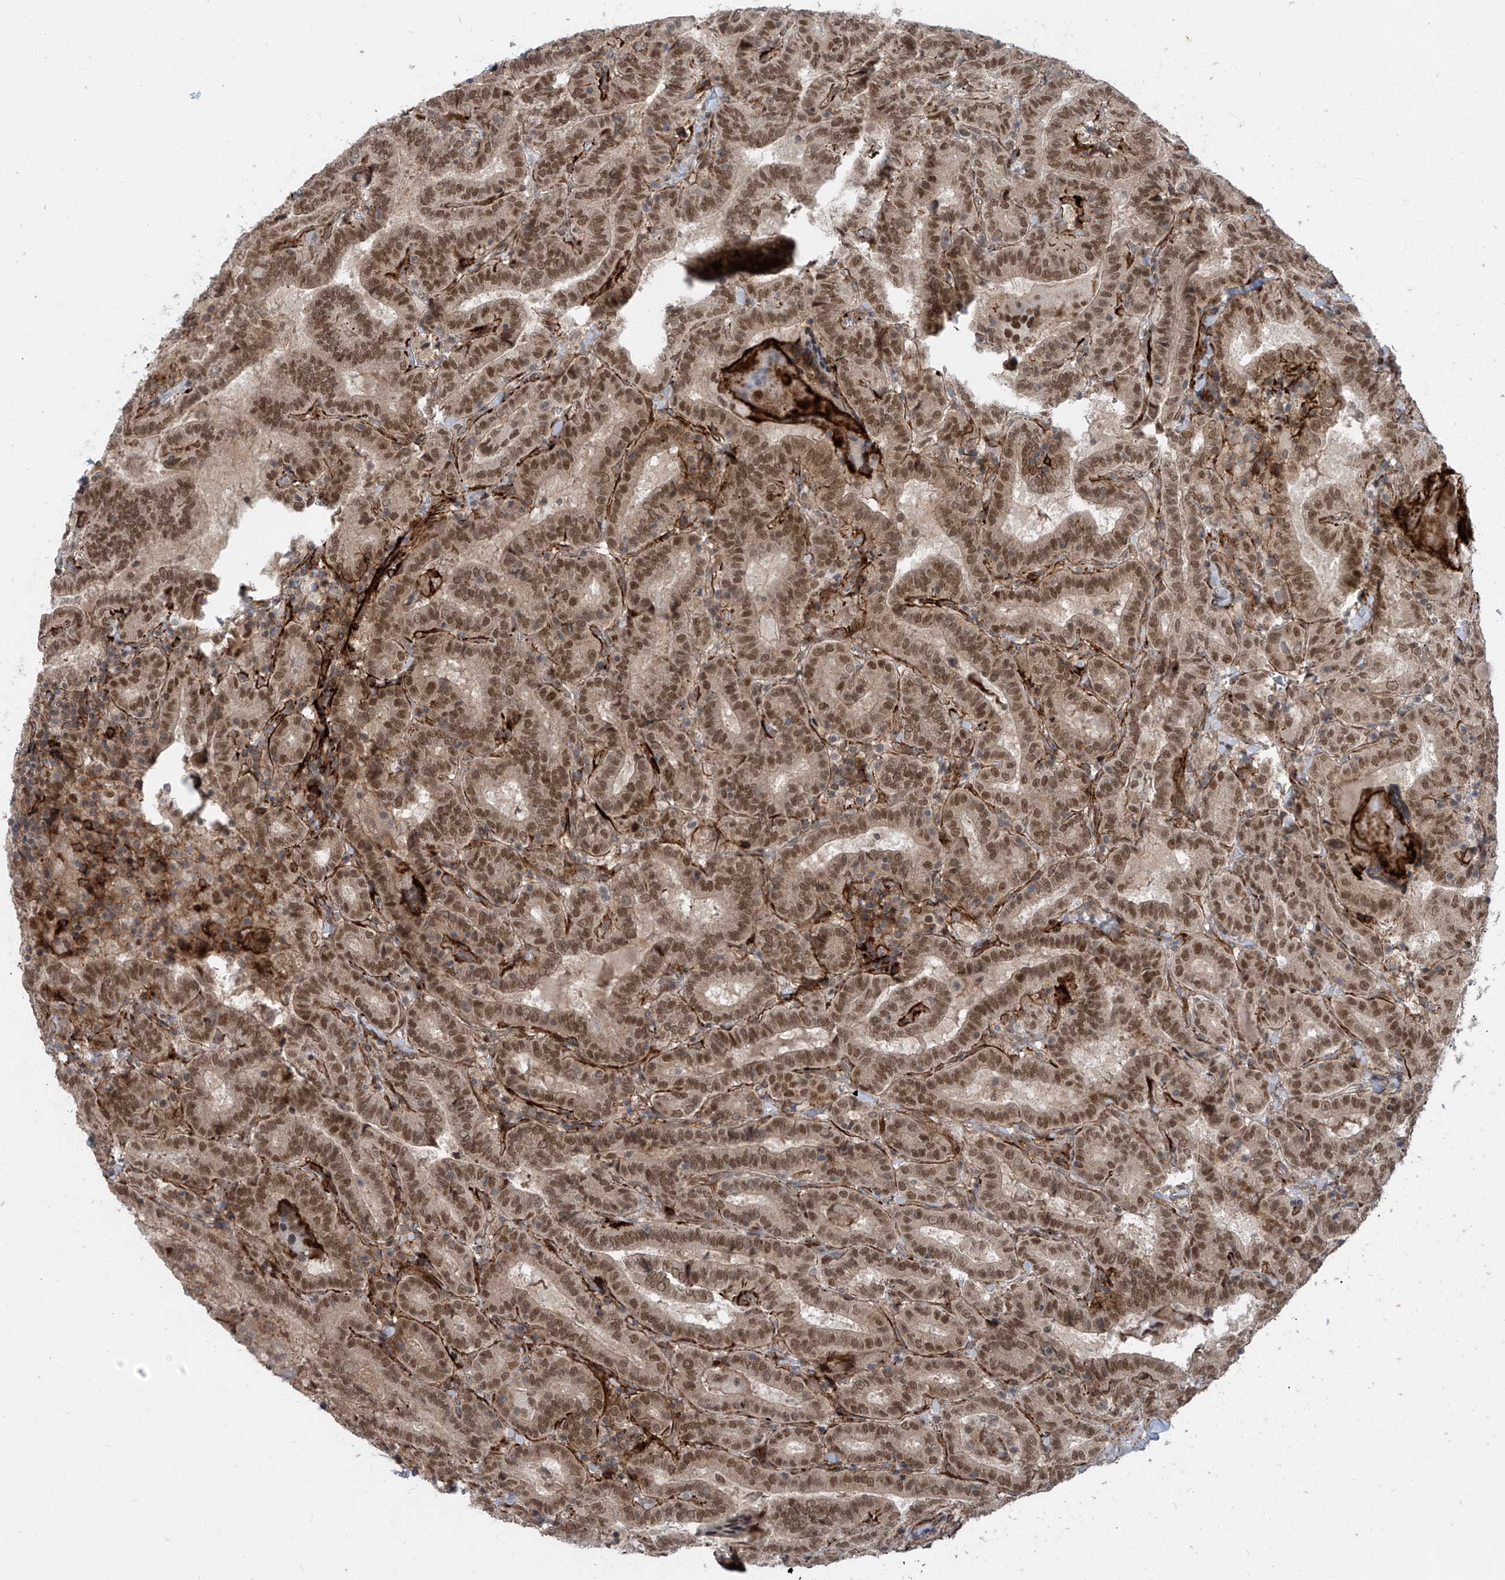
{"staining": {"intensity": "moderate", "quantity": ">75%", "location": "nuclear"}, "tissue": "thyroid cancer", "cell_type": "Tumor cells", "image_type": "cancer", "snomed": [{"axis": "morphology", "description": "Papillary adenocarcinoma, NOS"}, {"axis": "topography", "description": "Thyroid gland"}], "caption": "Thyroid cancer stained with IHC displays moderate nuclear expression in about >75% of tumor cells. (brown staining indicates protein expression, while blue staining denotes nuclei).", "gene": "LAGE3", "patient": {"sex": "female", "age": 72}}